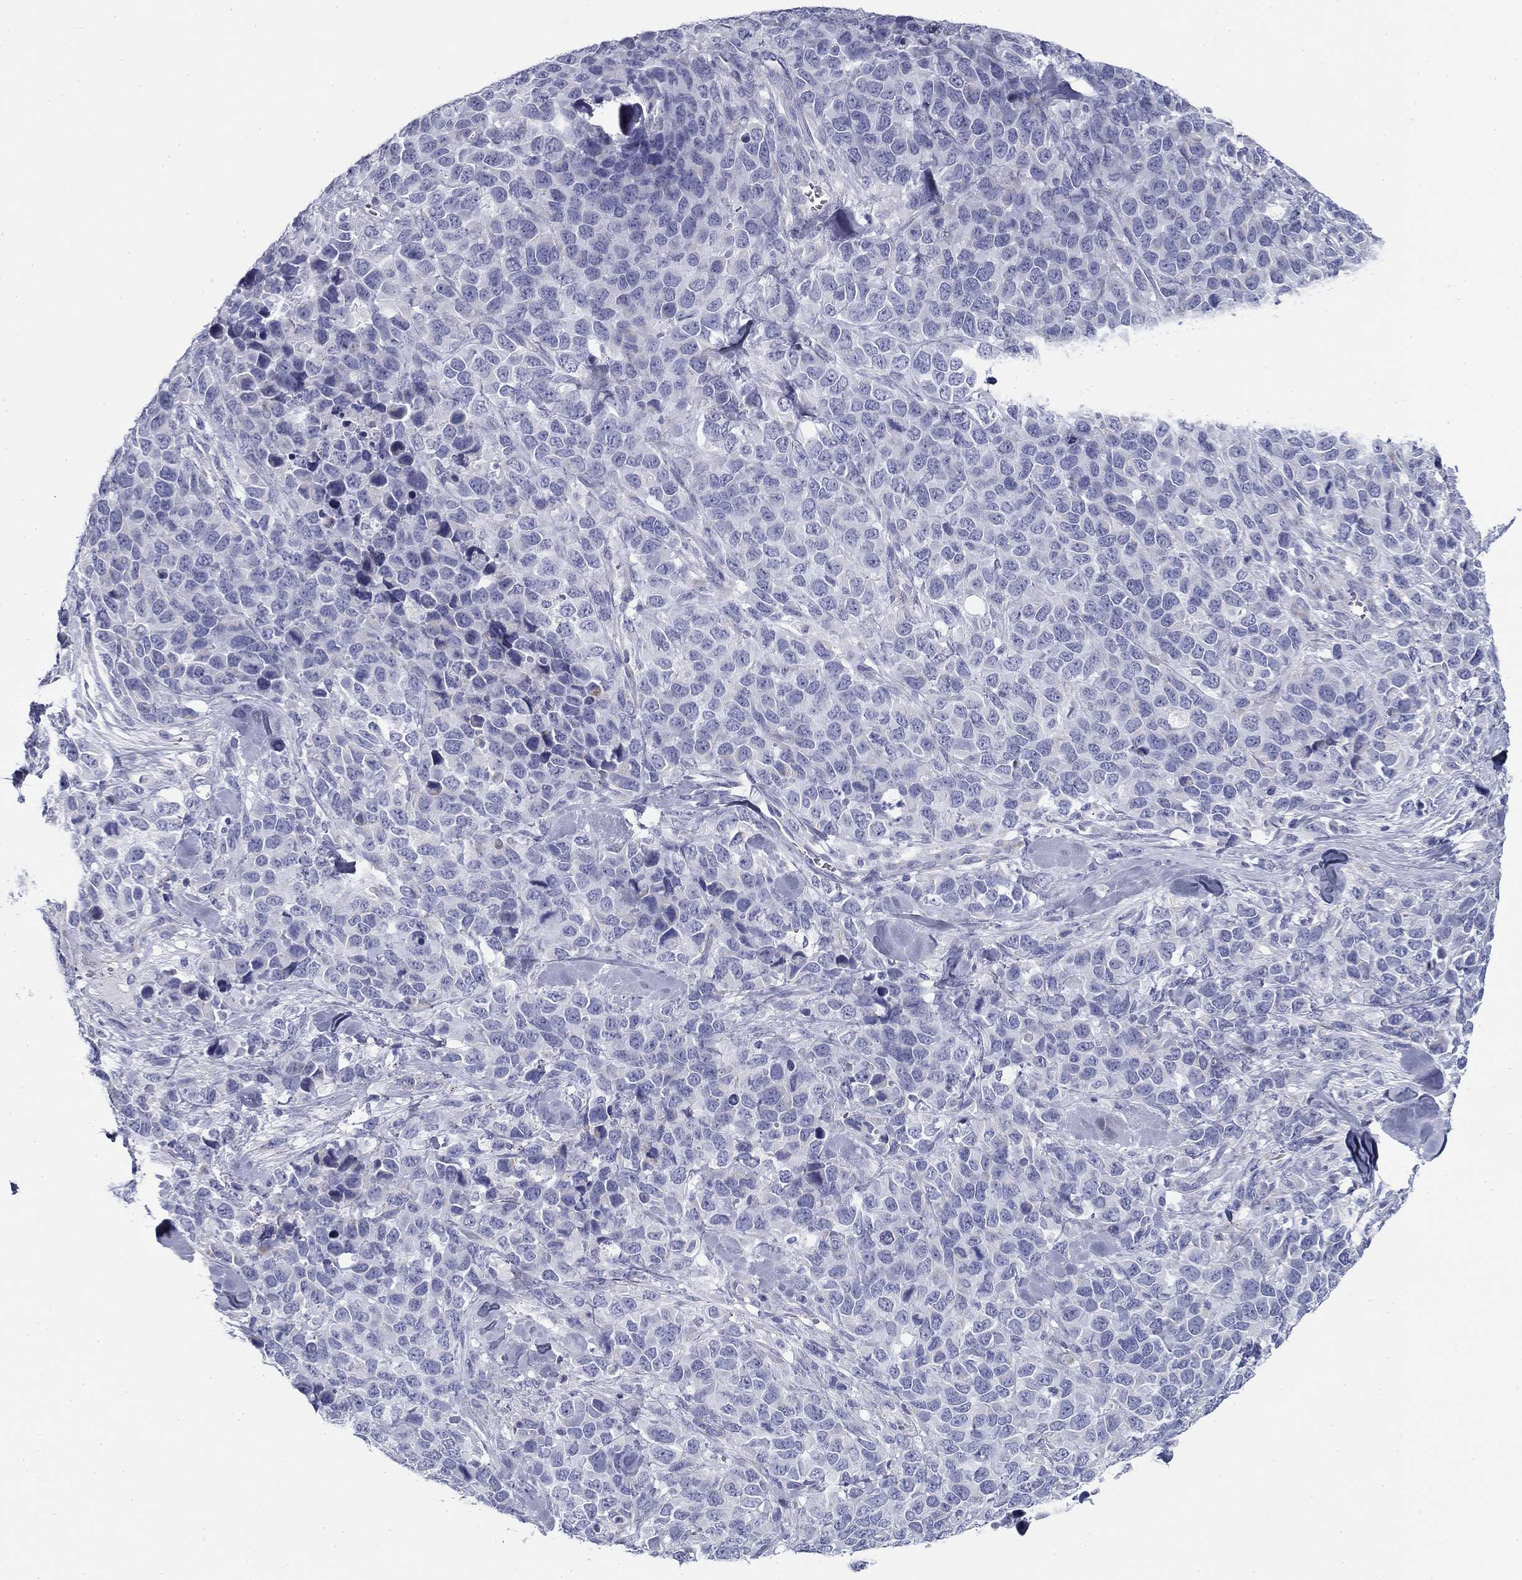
{"staining": {"intensity": "negative", "quantity": "none", "location": "none"}, "tissue": "melanoma", "cell_type": "Tumor cells", "image_type": "cancer", "snomed": [{"axis": "morphology", "description": "Malignant melanoma, Metastatic site"}, {"axis": "topography", "description": "Skin"}], "caption": "The immunohistochemistry image has no significant positivity in tumor cells of melanoma tissue. (IHC, brightfield microscopy, high magnification).", "gene": "ZP2", "patient": {"sex": "male", "age": 84}}